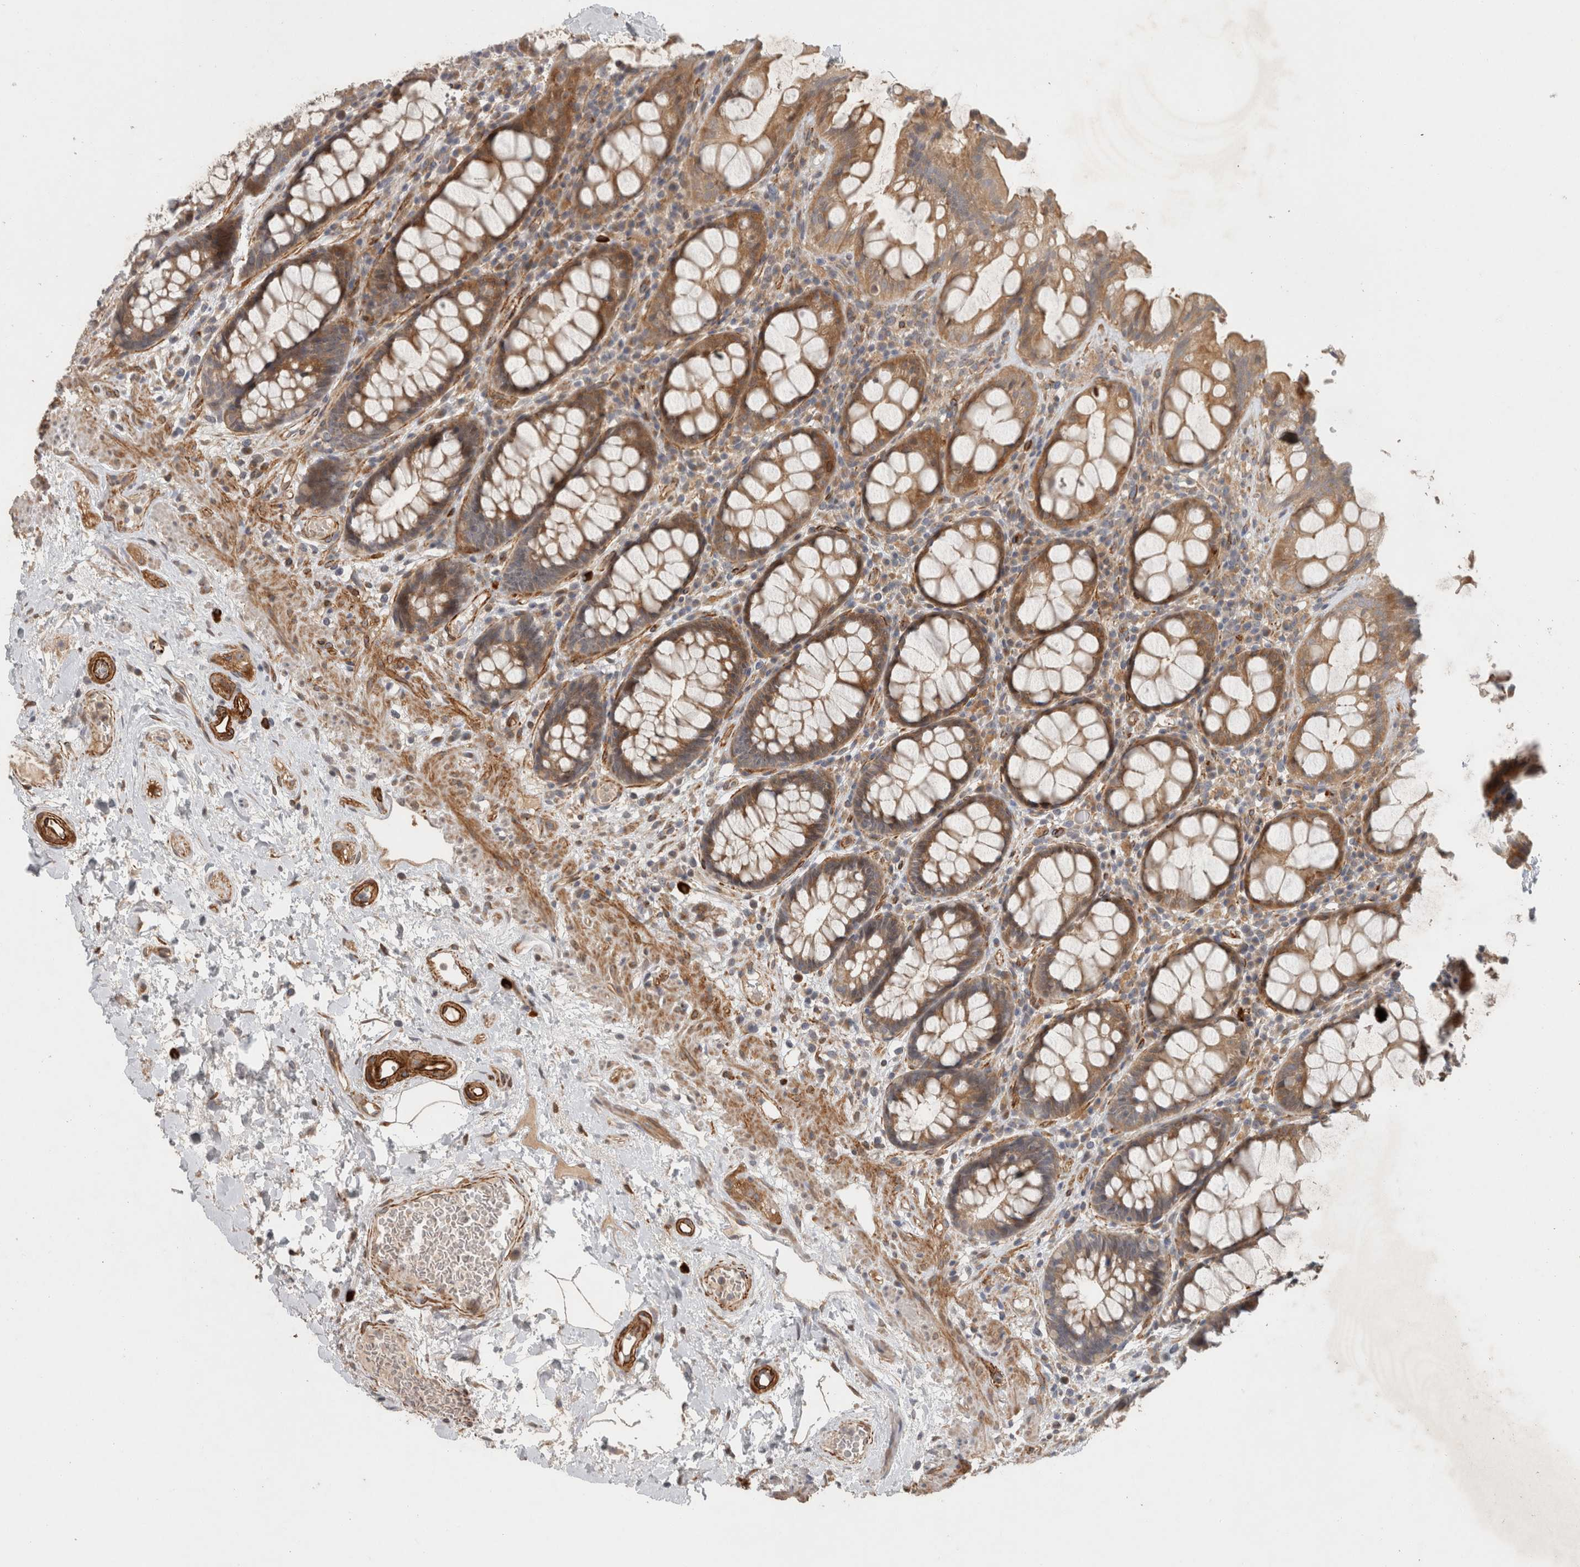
{"staining": {"intensity": "moderate", "quantity": ">75%", "location": "cytoplasmic/membranous"}, "tissue": "rectum", "cell_type": "Glandular cells", "image_type": "normal", "snomed": [{"axis": "morphology", "description": "Normal tissue, NOS"}, {"axis": "topography", "description": "Rectum"}], "caption": "The micrograph demonstrates immunohistochemical staining of benign rectum. There is moderate cytoplasmic/membranous expression is seen in about >75% of glandular cells.", "gene": "SIPA1L2", "patient": {"sex": "male", "age": 64}}